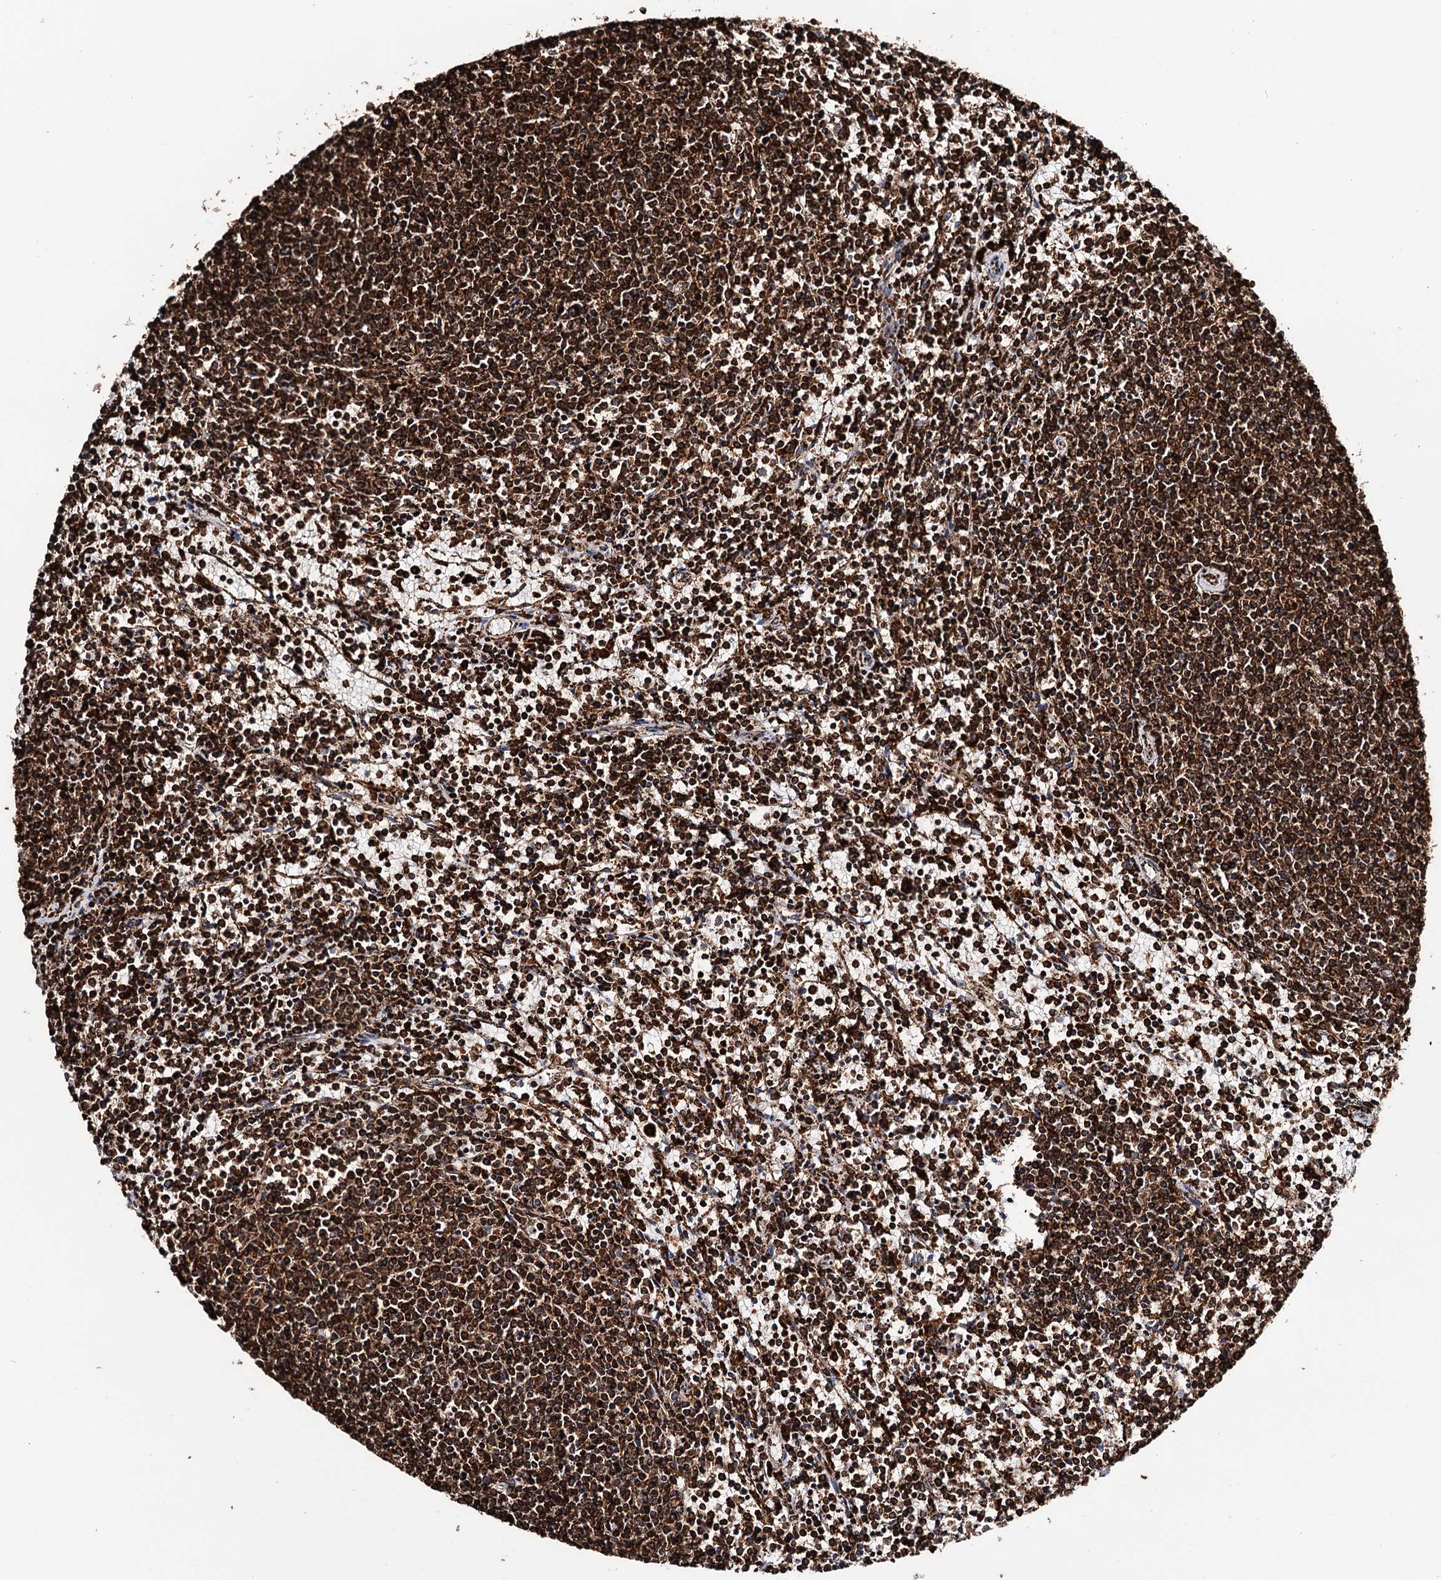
{"staining": {"intensity": "strong", "quantity": ">75%", "location": "cytoplasmic/membranous"}, "tissue": "lymphoma", "cell_type": "Tumor cells", "image_type": "cancer", "snomed": [{"axis": "morphology", "description": "Malignant lymphoma, non-Hodgkin's type, Low grade"}, {"axis": "topography", "description": "Spleen"}], "caption": "High-magnification brightfield microscopy of low-grade malignant lymphoma, non-Hodgkin's type stained with DAB (3,3'-diaminobenzidine) (brown) and counterstained with hematoxylin (blue). tumor cells exhibit strong cytoplasmic/membranous expression is appreciated in approximately>75% of cells. The staining was performed using DAB (3,3'-diaminobenzidine) to visualize the protein expression in brown, while the nuclei were stained in blue with hematoxylin (Magnification: 20x).", "gene": "ERP29", "patient": {"sex": "female", "age": 50}}